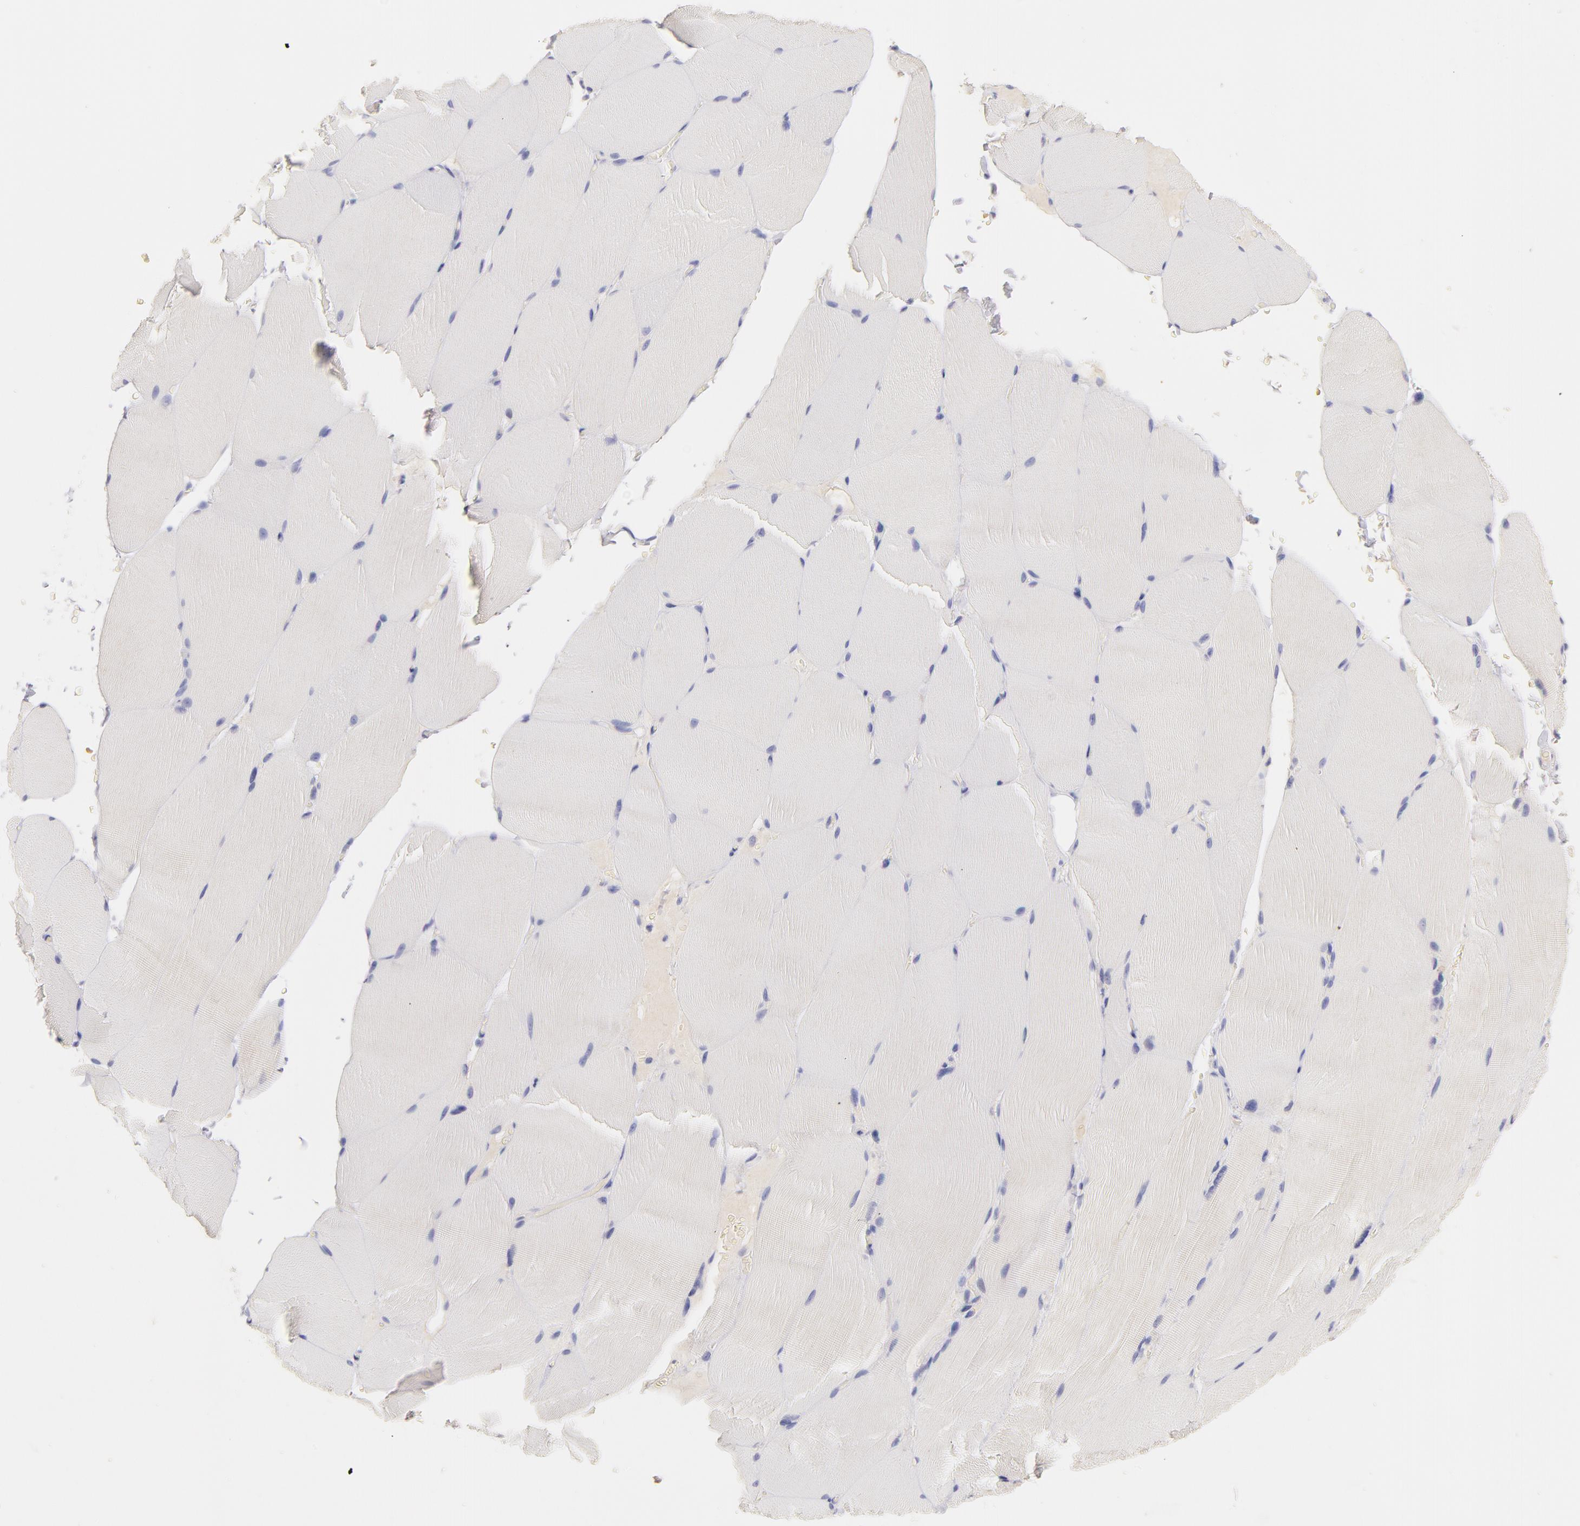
{"staining": {"intensity": "negative", "quantity": "none", "location": "none"}, "tissue": "skeletal muscle", "cell_type": "Myocytes", "image_type": "normal", "snomed": [{"axis": "morphology", "description": "Normal tissue, NOS"}, {"axis": "topography", "description": "Skeletal muscle"}], "caption": "Immunohistochemical staining of benign skeletal muscle reveals no significant staining in myocytes. (Brightfield microscopy of DAB (3,3'-diaminobenzidine) IHC at high magnification).", "gene": "CD44", "patient": {"sex": "male", "age": 71}}